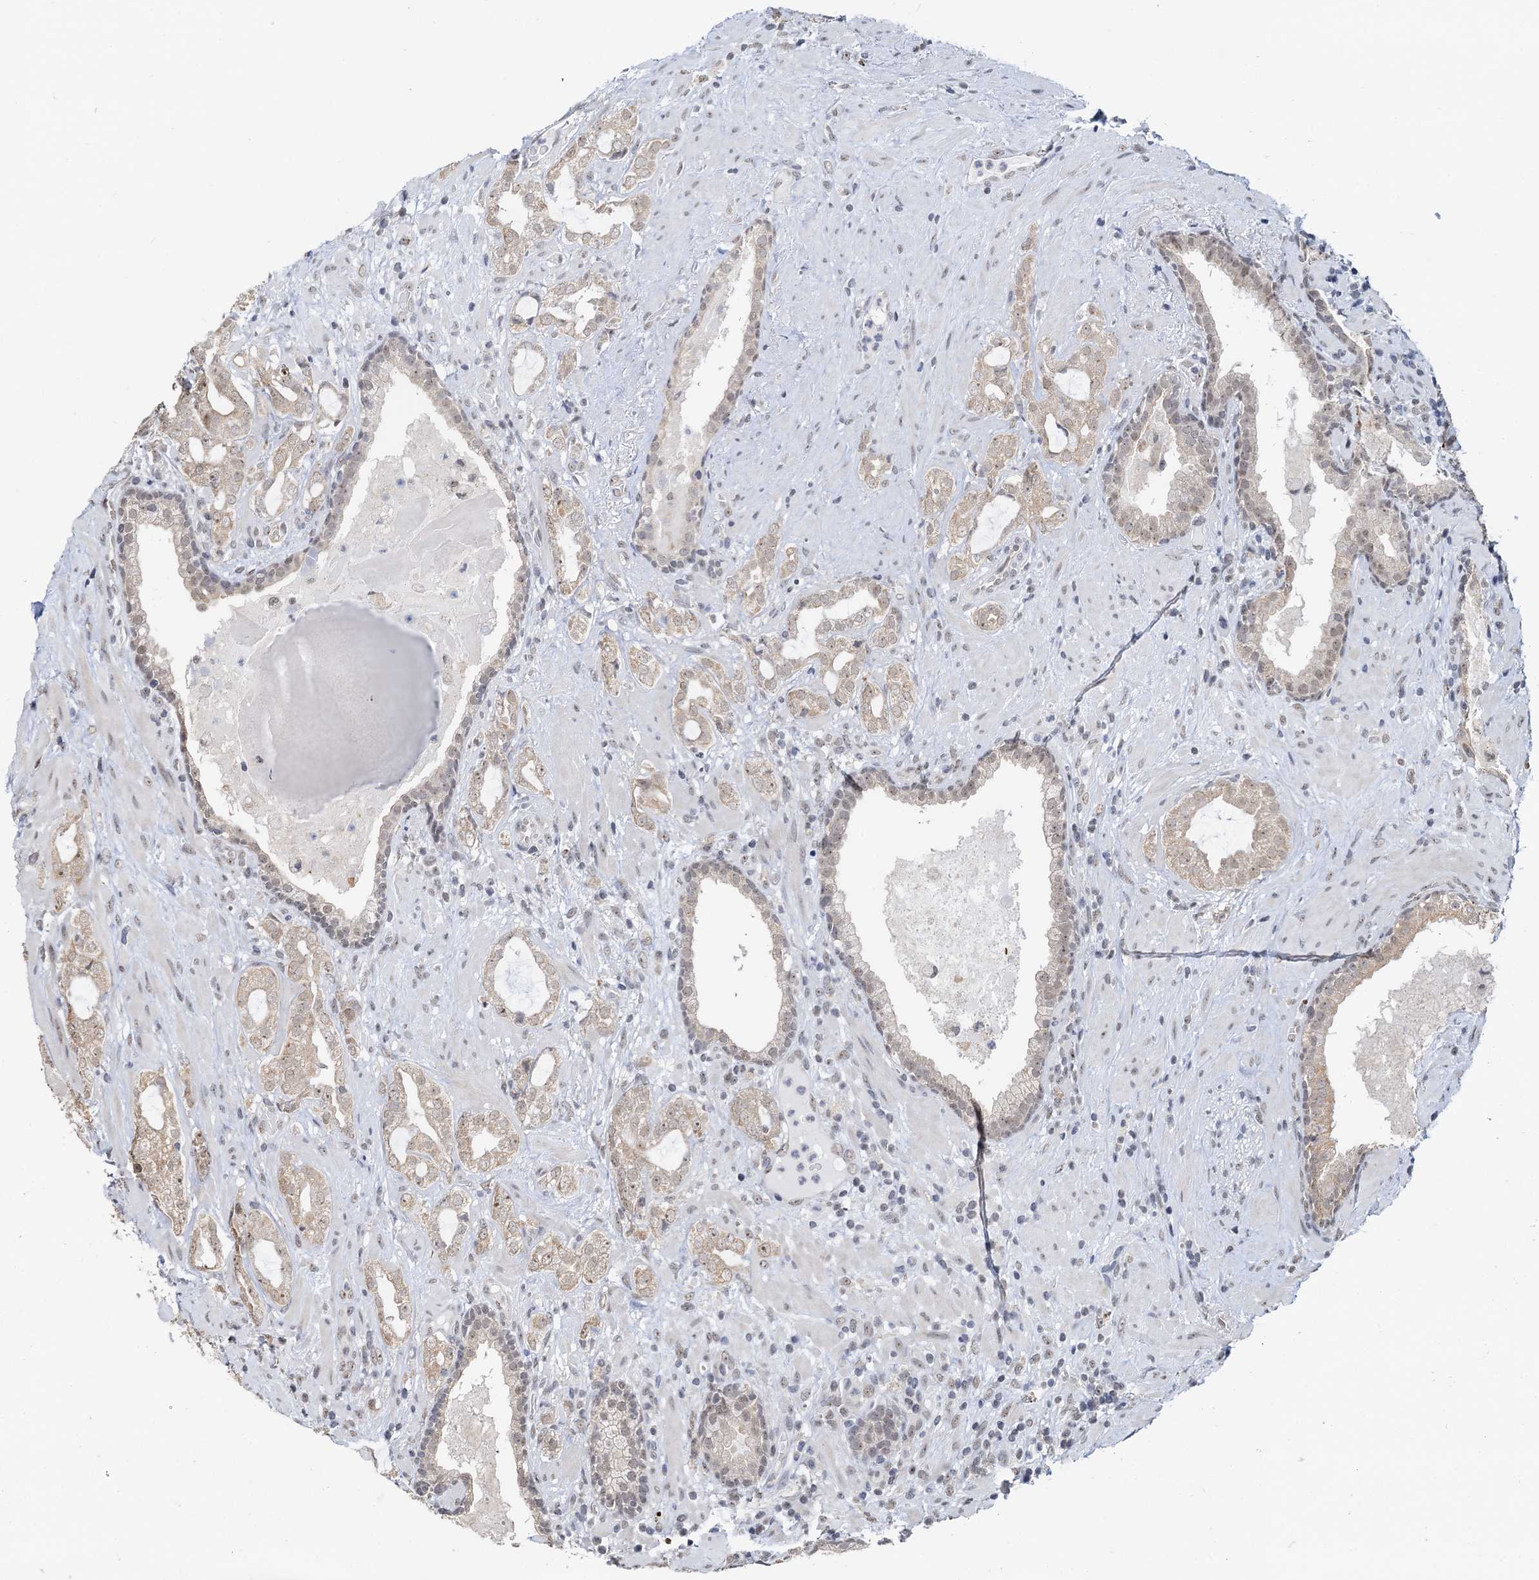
{"staining": {"intensity": "weak", "quantity": "<25%", "location": "cytoplasmic/membranous,nuclear"}, "tissue": "prostate cancer", "cell_type": "Tumor cells", "image_type": "cancer", "snomed": [{"axis": "morphology", "description": "Adenocarcinoma, High grade"}, {"axis": "topography", "description": "Prostate"}], "caption": "Immunohistochemical staining of prostate high-grade adenocarcinoma reveals no significant staining in tumor cells.", "gene": "NAT10", "patient": {"sex": "male", "age": 64}}